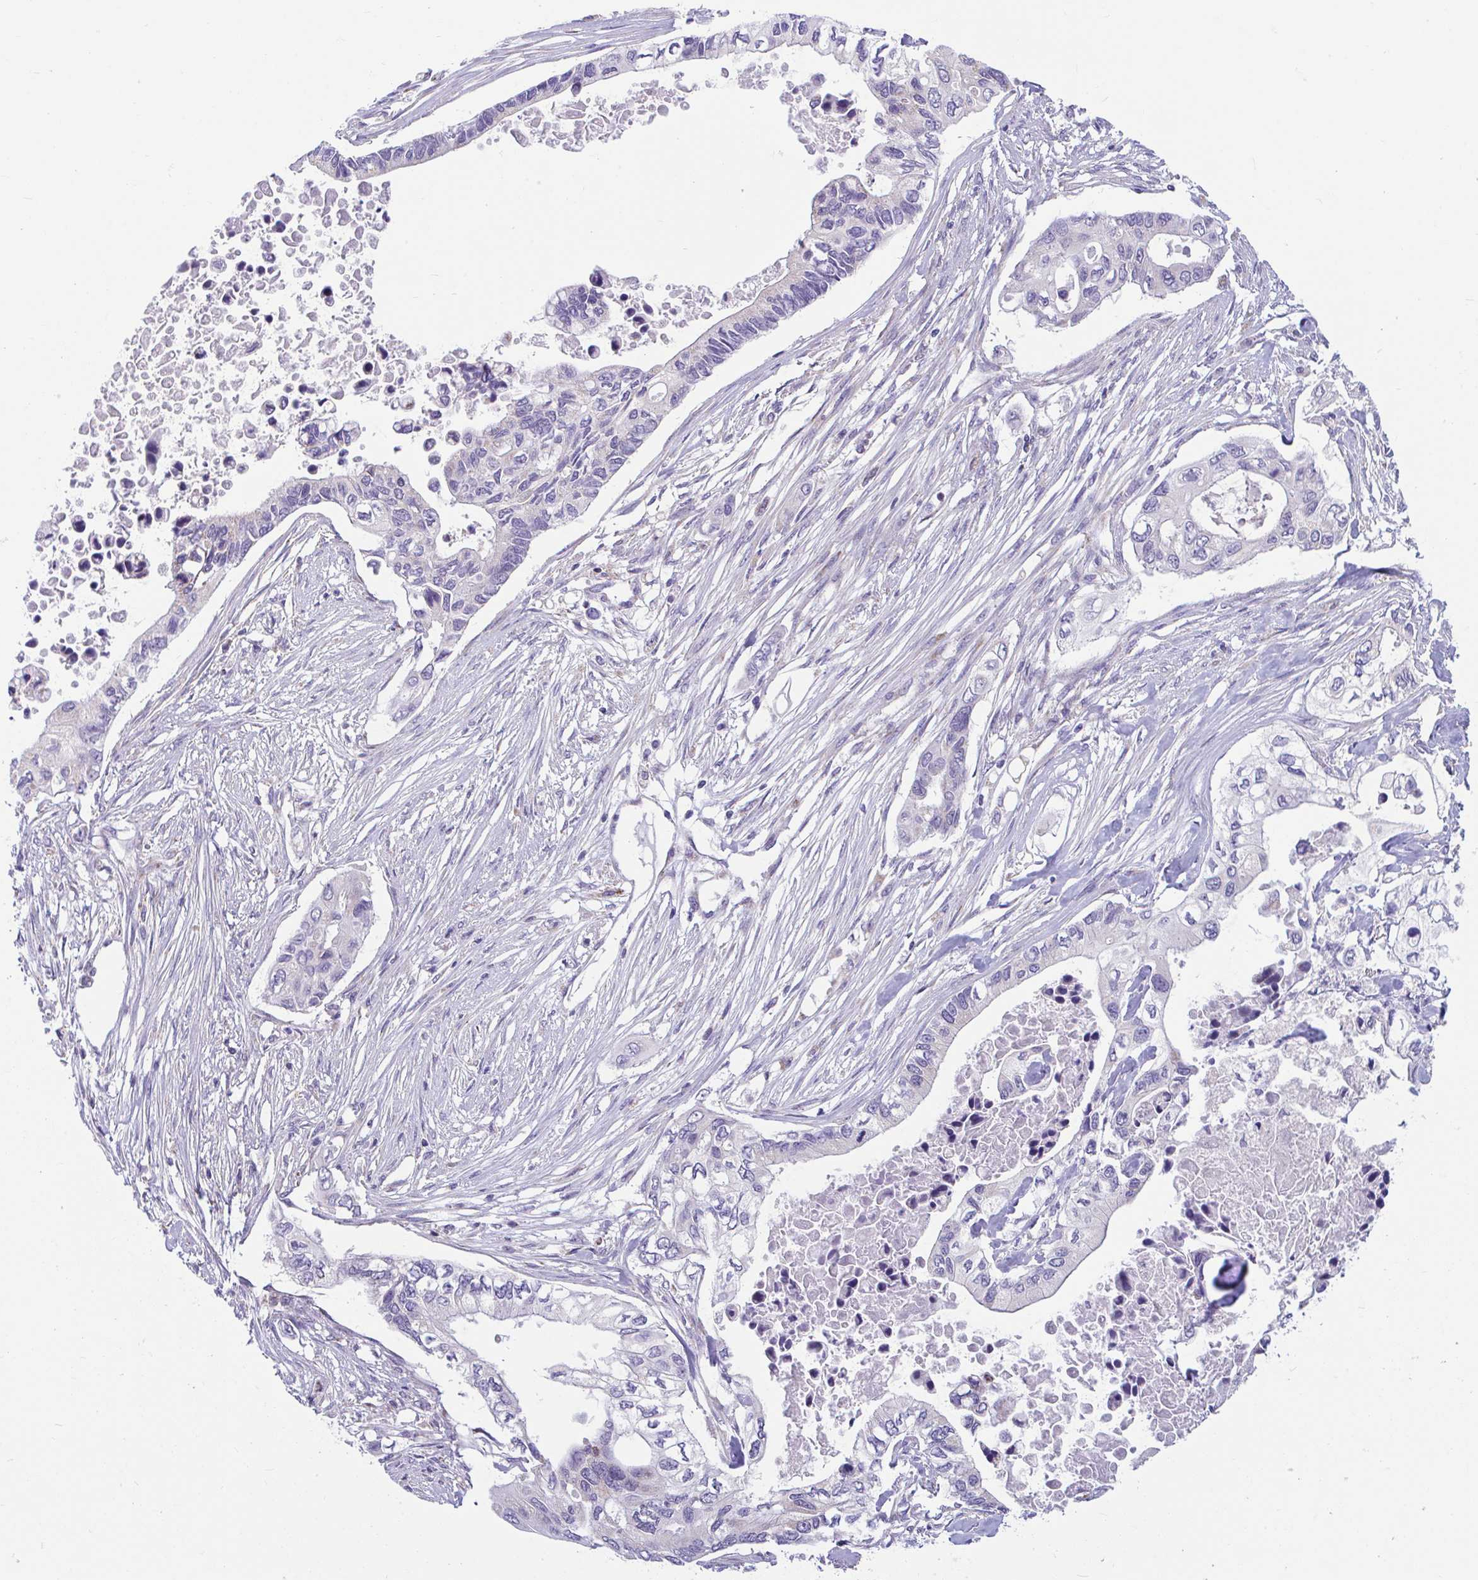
{"staining": {"intensity": "negative", "quantity": "none", "location": "none"}, "tissue": "pancreatic cancer", "cell_type": "Tumor cells", "image_type": "cancer", "snomed": [{"axis": "morphology", "description": "Adenocarcinoma, NOS"}, {"axis": "topography", "description": "Pancreas"}], "caption": "Protein analysis of pancreatic adenocarcinoma demonstrates no significant staining in tumor cells. The staining was performed using DAB (3,3'-diaminobenzidine) to visualize the protein expression in brown, while the nuclei were stained in blue with hematoxylin (Magnification: 20x).", "gene": "OR13A1", "patient": {"sex": "female", "age": 63}}